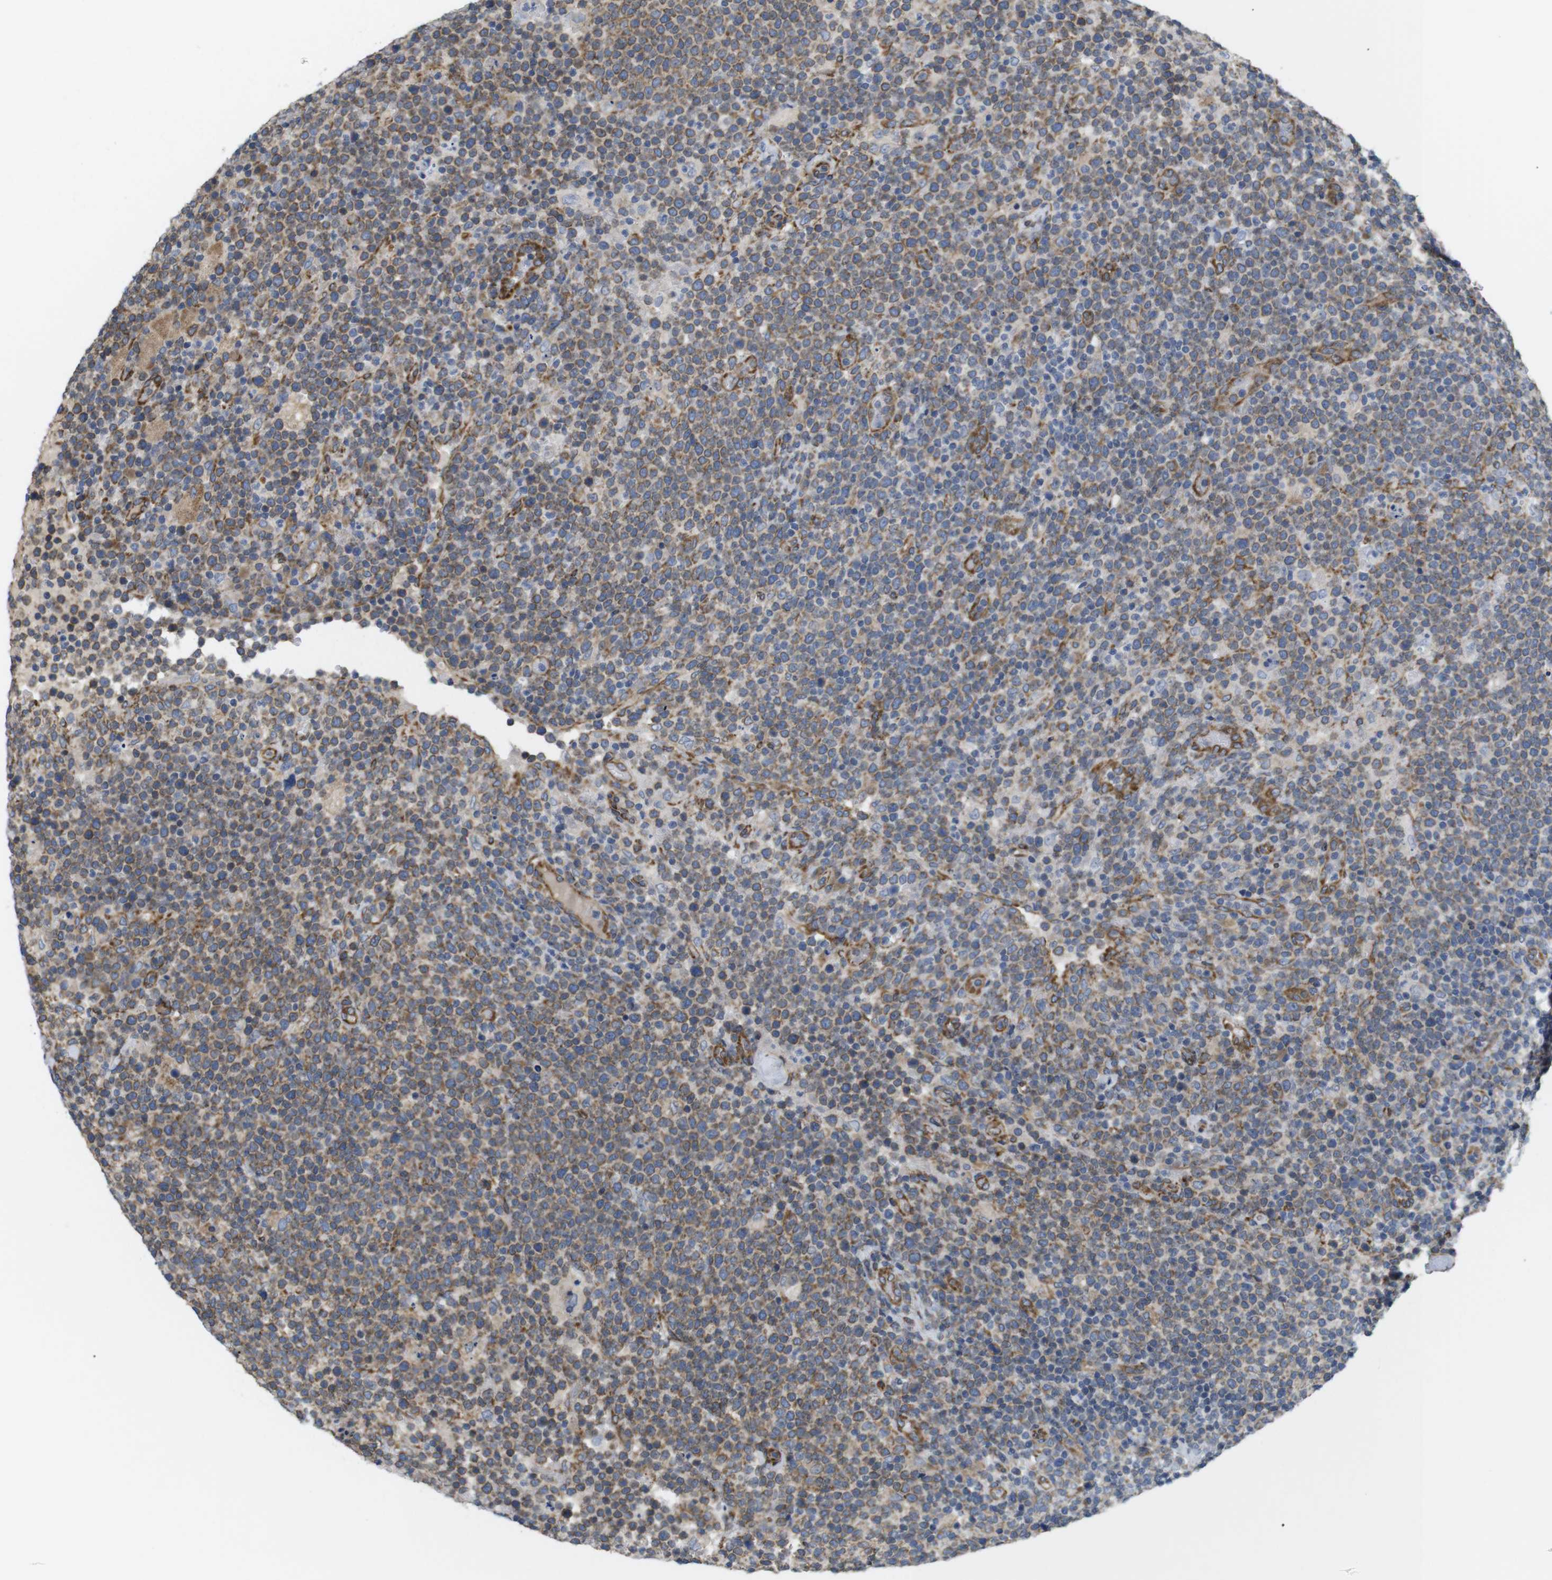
{"staining": {"intensity": "moderate", "quantity": "25%-75%", "location": "cytoplasmic/membranous"}, "tissue": "lymphoma", "cell_type": "Tumor cells", "image_type": "cancer", "snomed": [{"axis": "morphology", "description": "Malignant lymphoma, non-Hodgkin's type, High grade"}, {"axis": "topography", "description": "Lymph node"}], "caption": "Human lymphoma stained with a brown dye shows moderate cytoplasmic/membranous positive expression in about 25%-75% of tumor cells.", "gene": "PCNX2", "patient": {"sex": "male", "age": 61}}